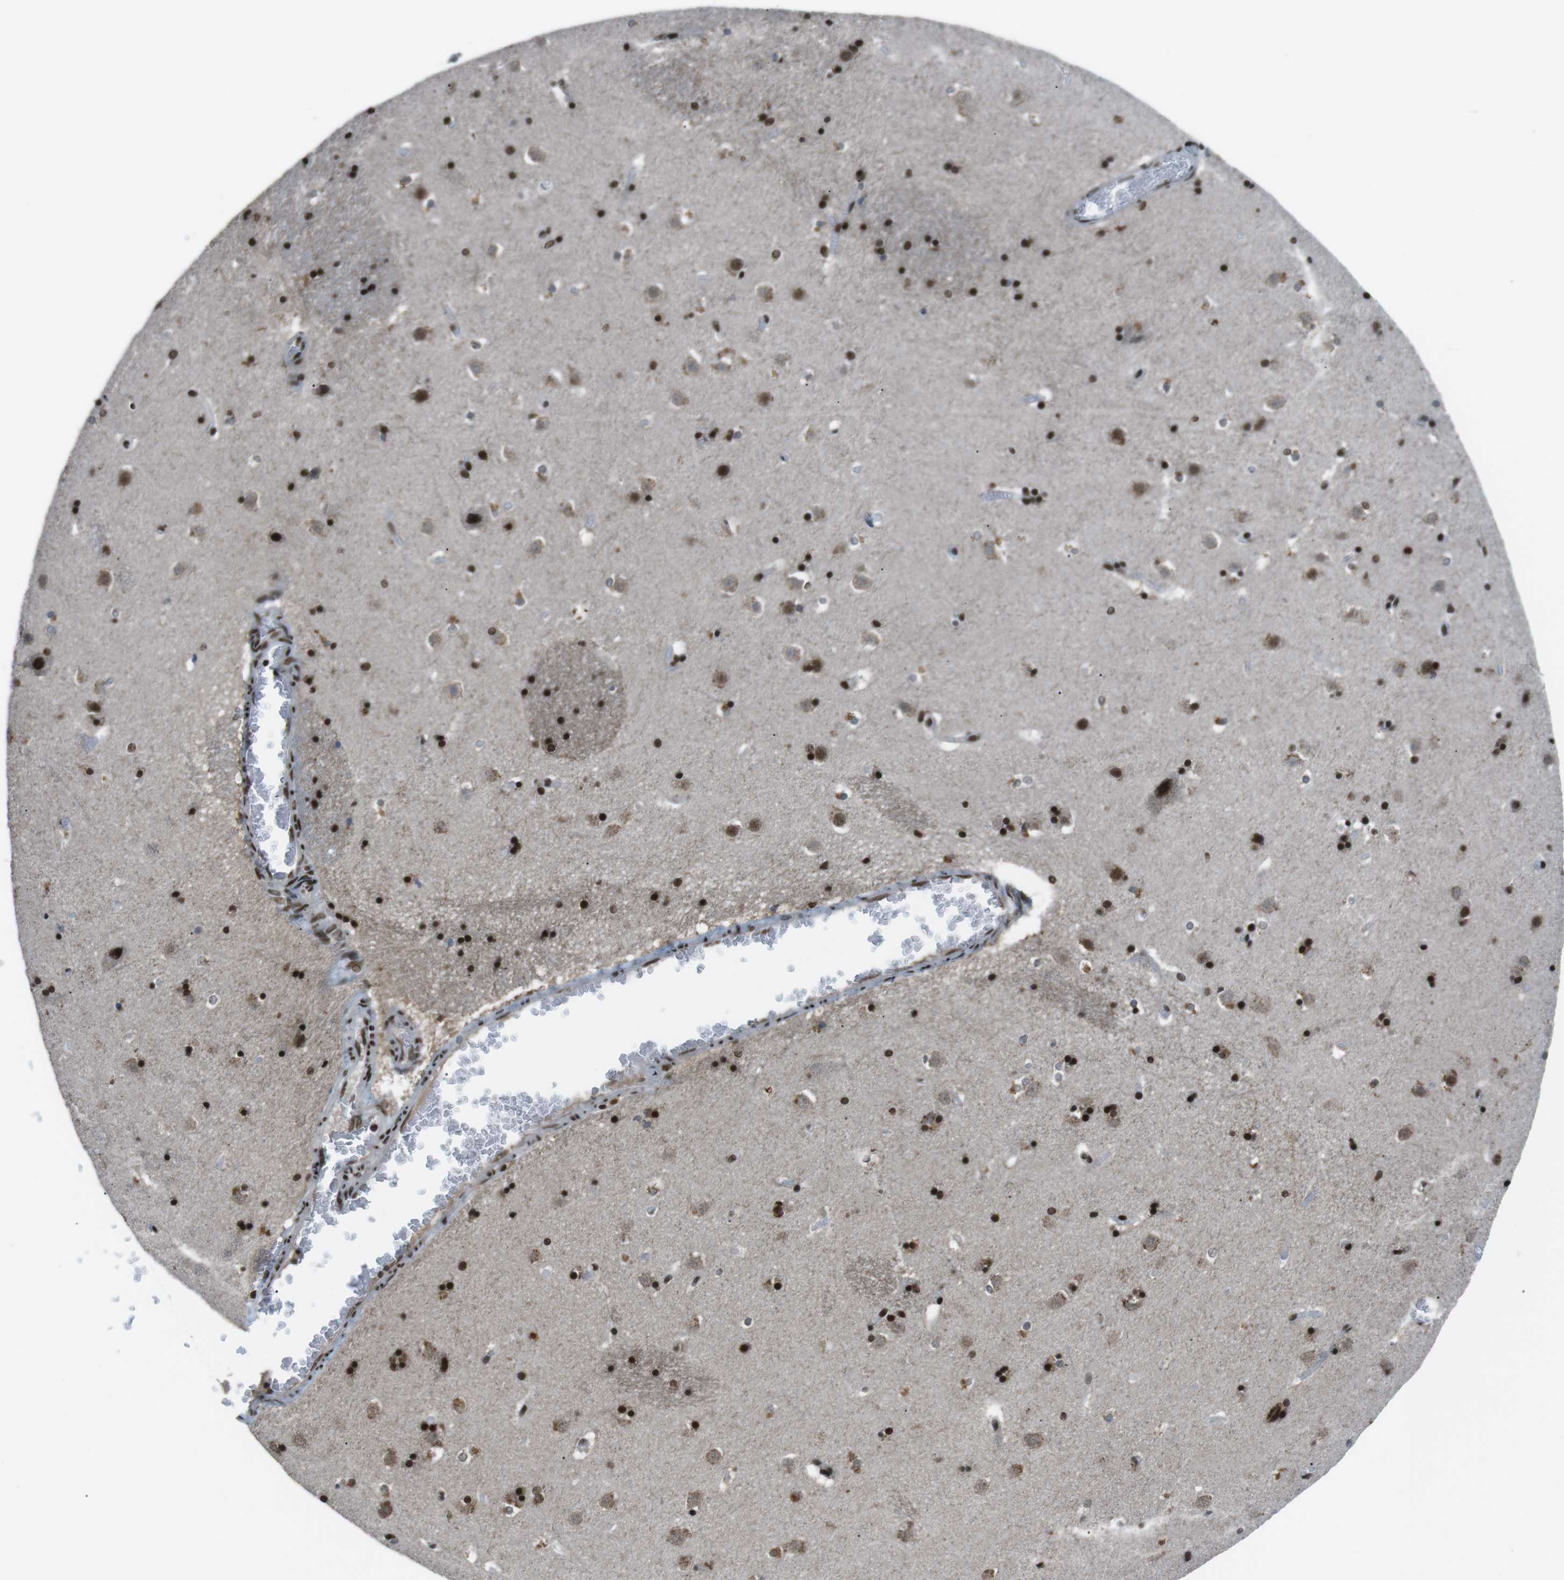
{"staining": {"intensity": "strong", "quantity": ">75%", "location": "nuclear"}, "tissue": "caudate", "cell_type": "Glial cells", "image_type": "normal", "snomed": [{"axis": "morphology", "description": "Normal tissue, NOS"}, {"axis": "topography", "description": "Lateral ventricle wall"}], "caption": "Glial cells demonstrate high levels of strong nuclear expression in approximately >75% of cells in normal human caudate.", "gene": "TAF1", "patient": {"sex": "male", "age": 45}}